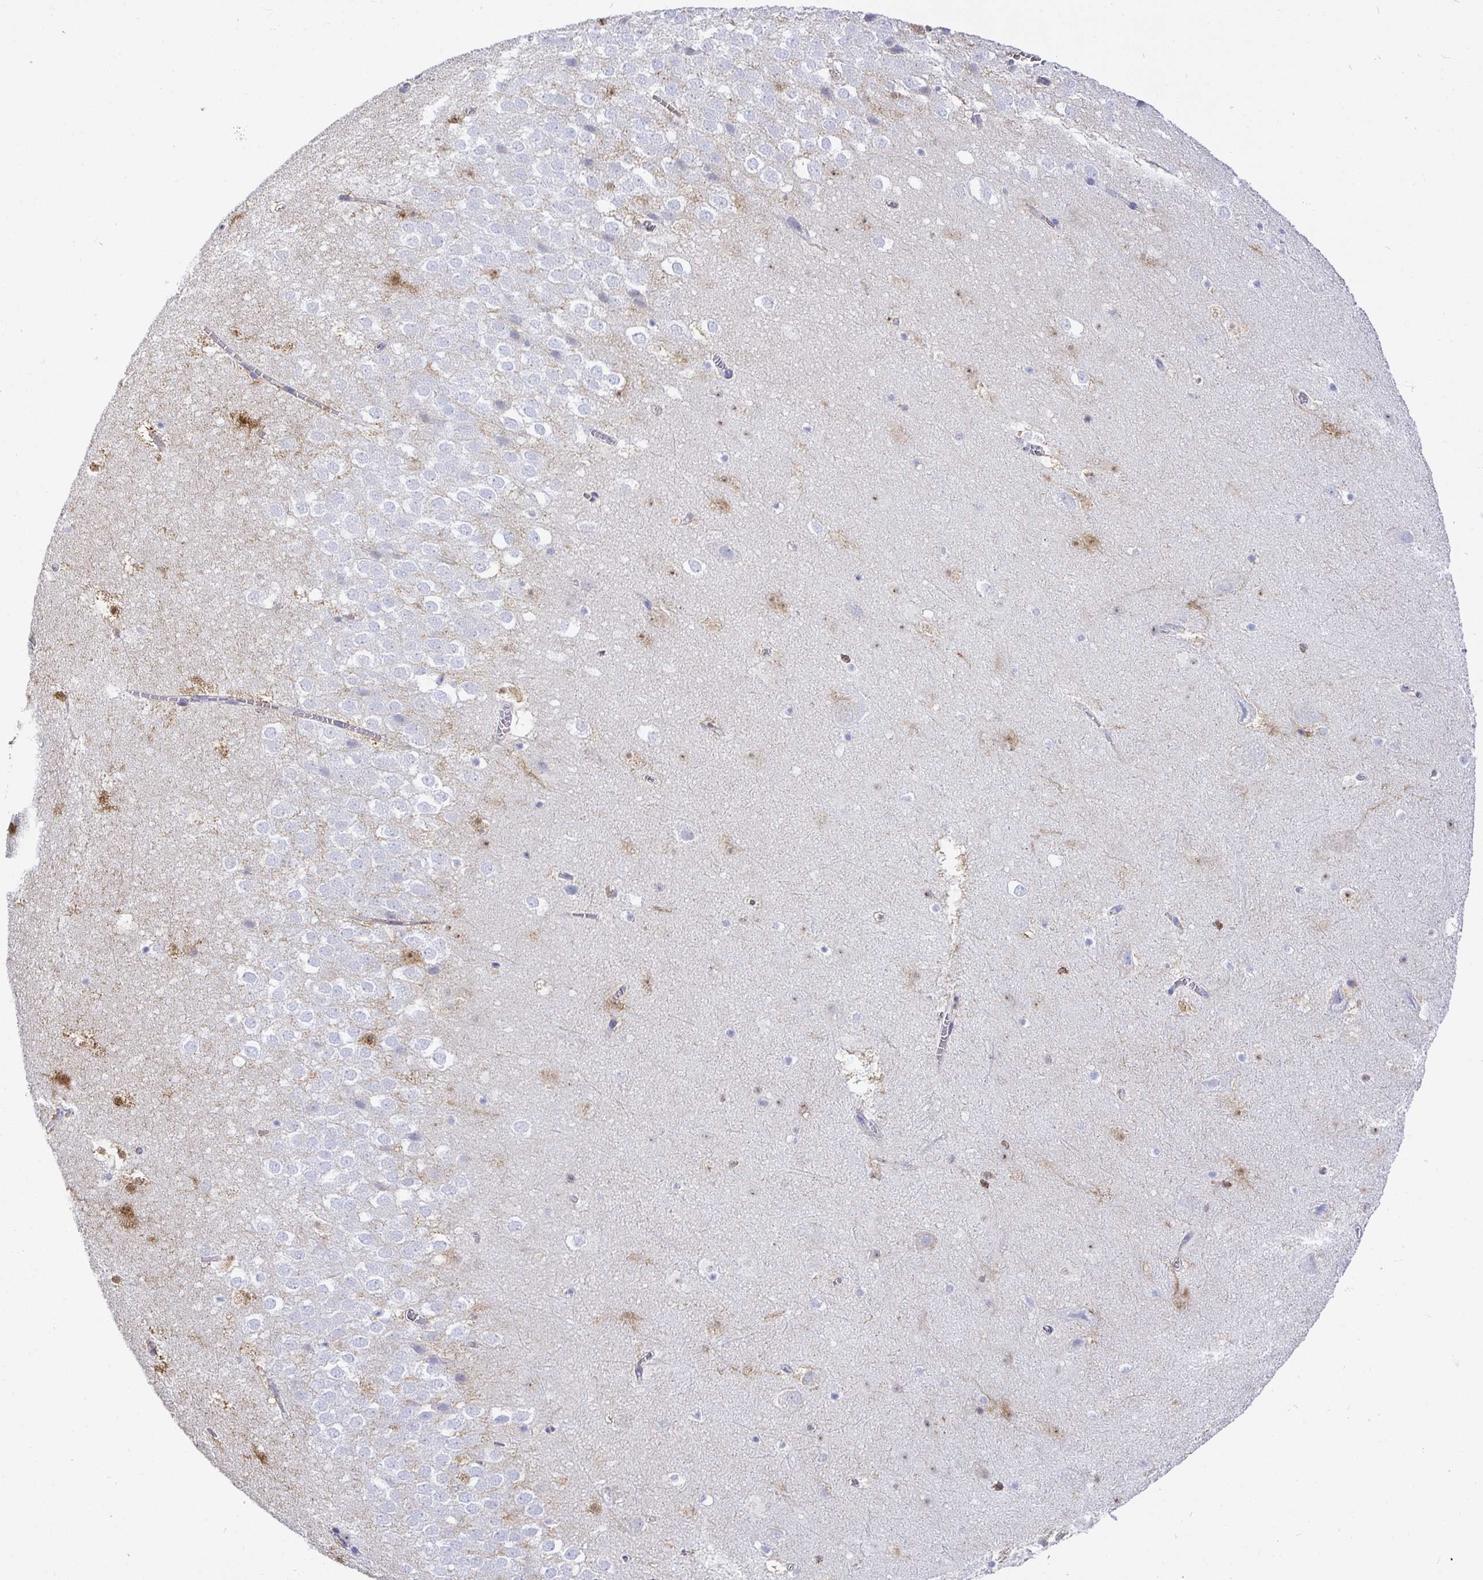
{"staining": {"intensity": "moderate", "quantity": "<25%", "location": "cytoplasmic/membranous,nuclear"}, "tissue": "hippocampus", "cell_type": "Glial cells", "image_type": "normal", "snomed": [{"axis": "morphology", "description": "Normal tissue, NOS"}, {"axis": "topography", "description": "Hippocampus"}], "caption": "Protein expression analysis of normal human hippocampus reveals moderate cytoplasmic/membranous,nuclear staining in approximately <25% of glial cells.", "gene": "TMEM241", "patient": {"sex": "female", "age": 42}}